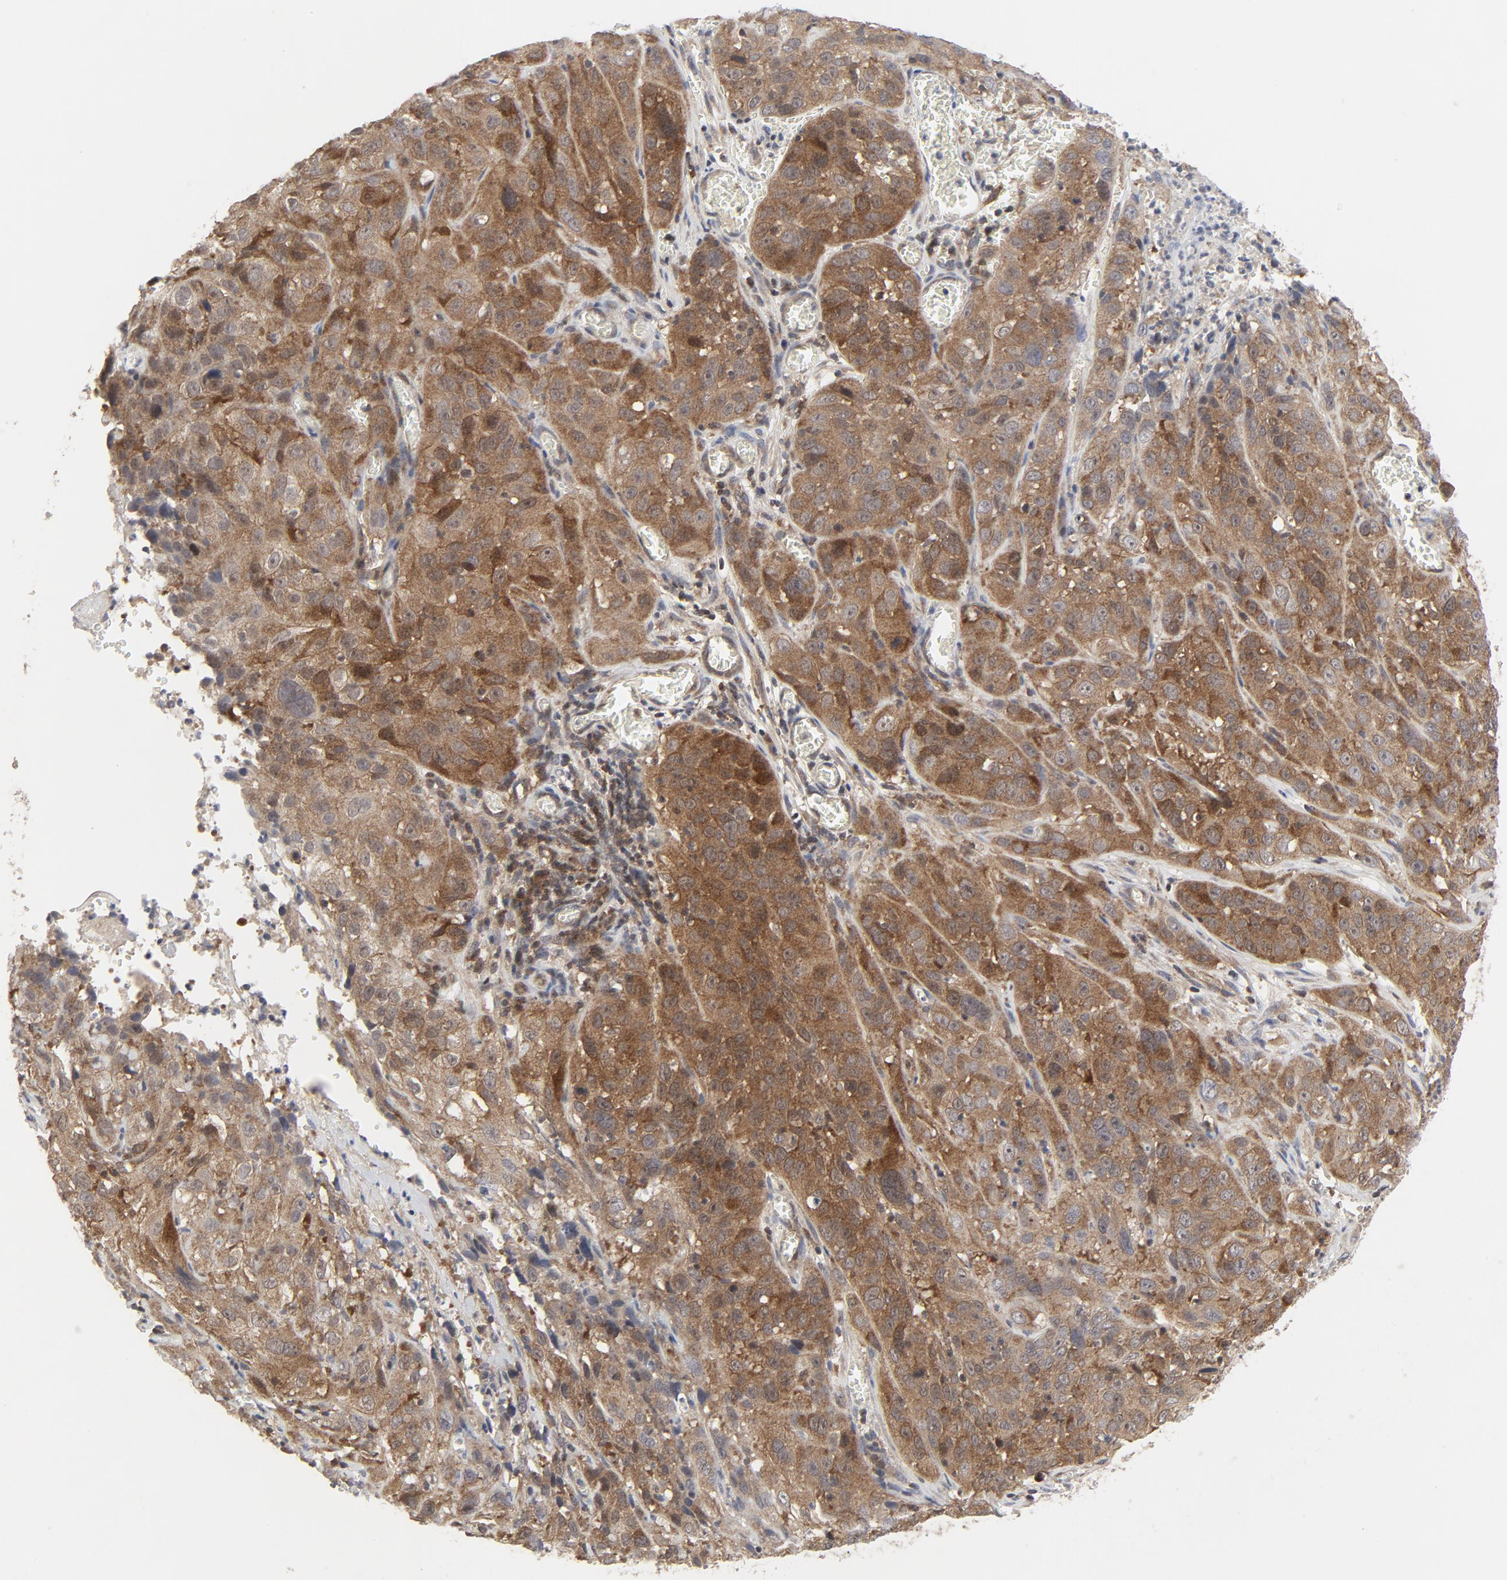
{"staining": {"intensity": "moderate", "quantity": ">75%", "location": "cytoplasmic/membranous,nuclear"}, "tissue": "cervical cancer", "cell_type": "Tumor cells", "image_type": "cancer", "snomed": [{"axis": "morphology", "description": "Squamous cell carcinoma, NOS"}, {"axis": "topography", "description": "Cervix"}], "caption": "An image of cervical squamous cell carcinoma stained for a protein exhibits moderate cytoplasmic/membranous and nuclear brown staining in tumor cells.", "gene": "MAP2K7", "patient": {"sex": "female", "age": 32}}